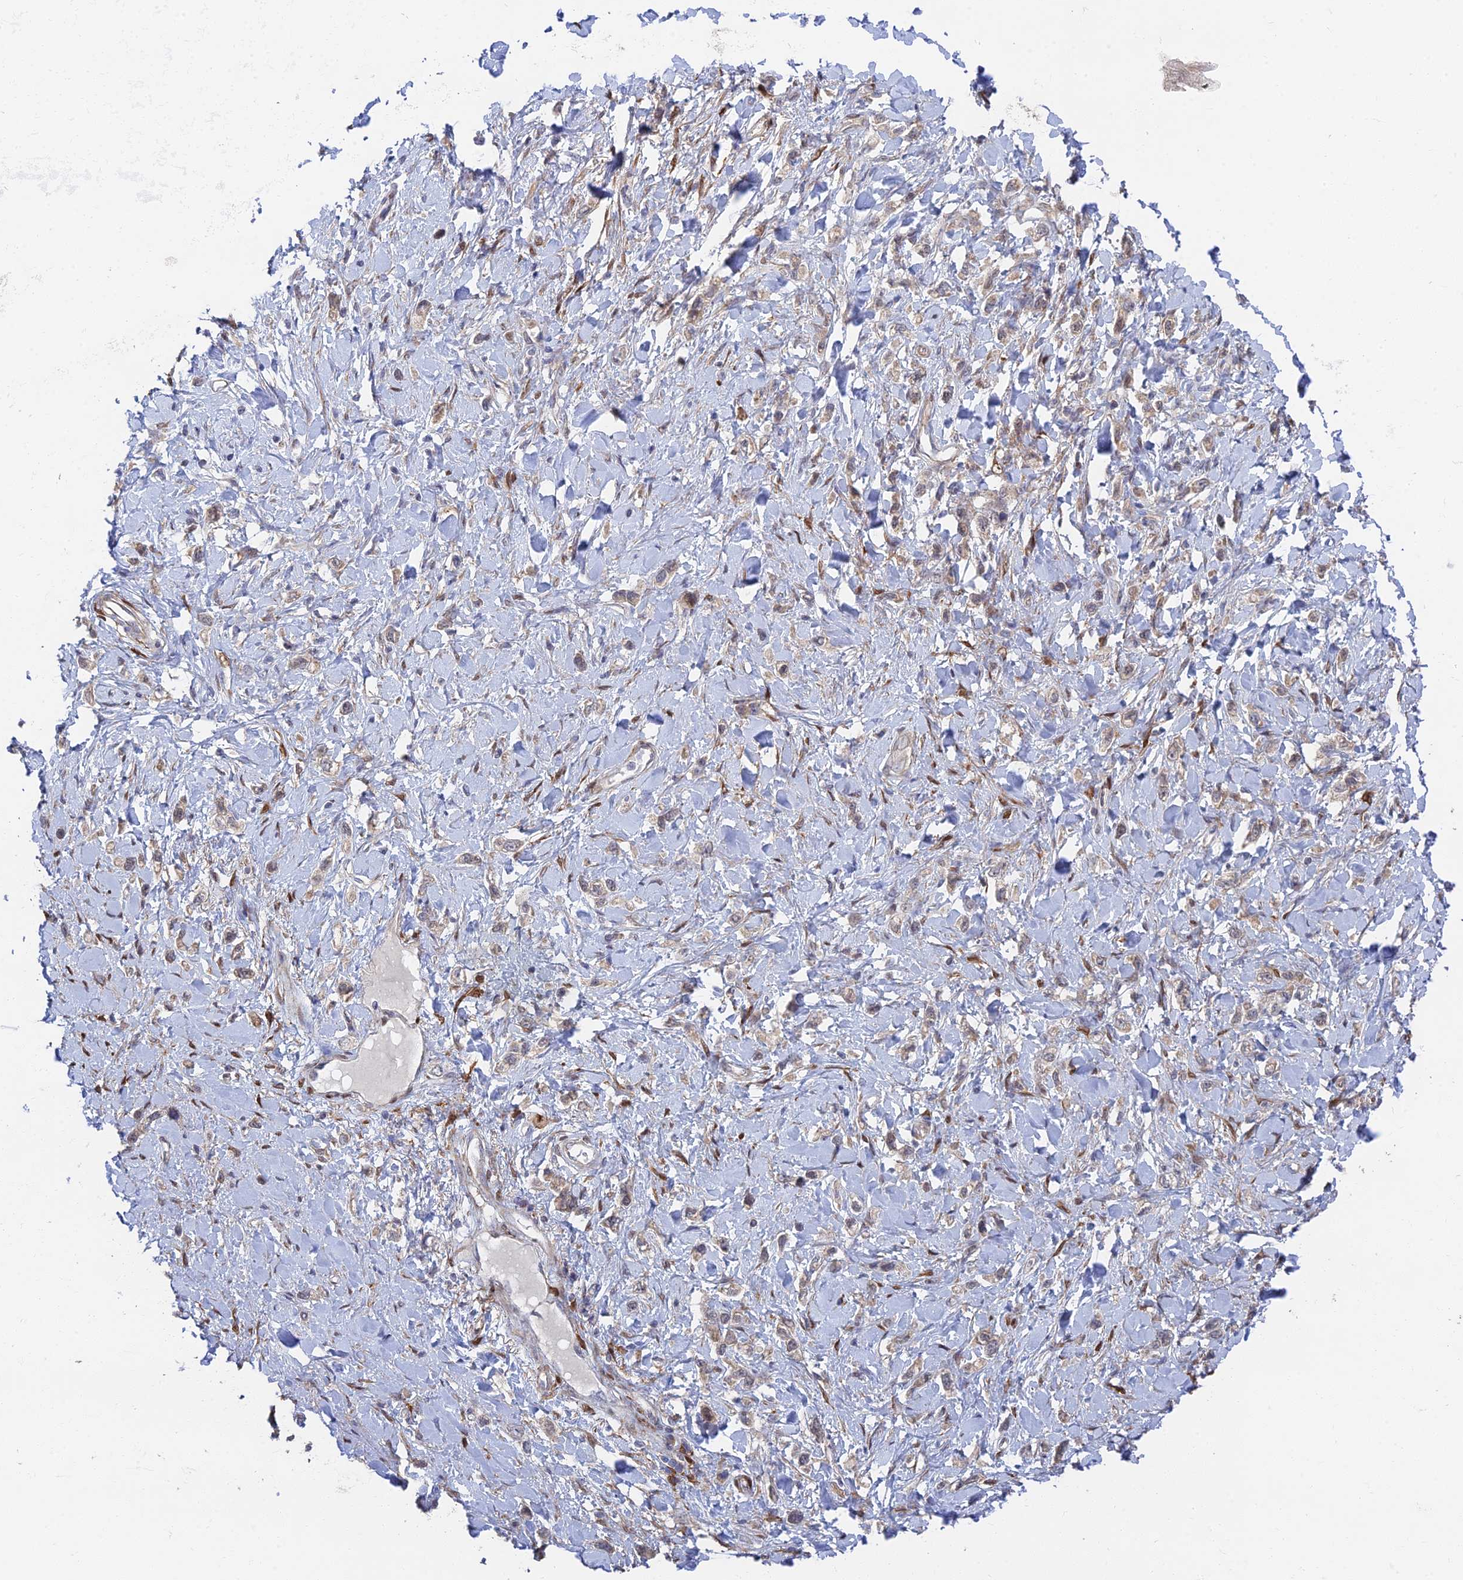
{"staining": {"intensity": "weak", "quantity": ">75%", "location": "cytoplasmic/membranous"}, "tissue": "stomach cancer", "cell_type": "Tumor cells", "image_type": "cancer", "snomed": [{"axis": "morphology", "description": "Adenocarcinoma, NOS"}, {"axis": "topography", "description": "Stomach"}], "caption": "Protein expression analysis of human stomach adenocarcinoma reveals weak cytoplasmic/membranous expression in approximately >75% of tumor cells.", "gene": "INCA1", "patient": {"sex": "female", "age": 65}}